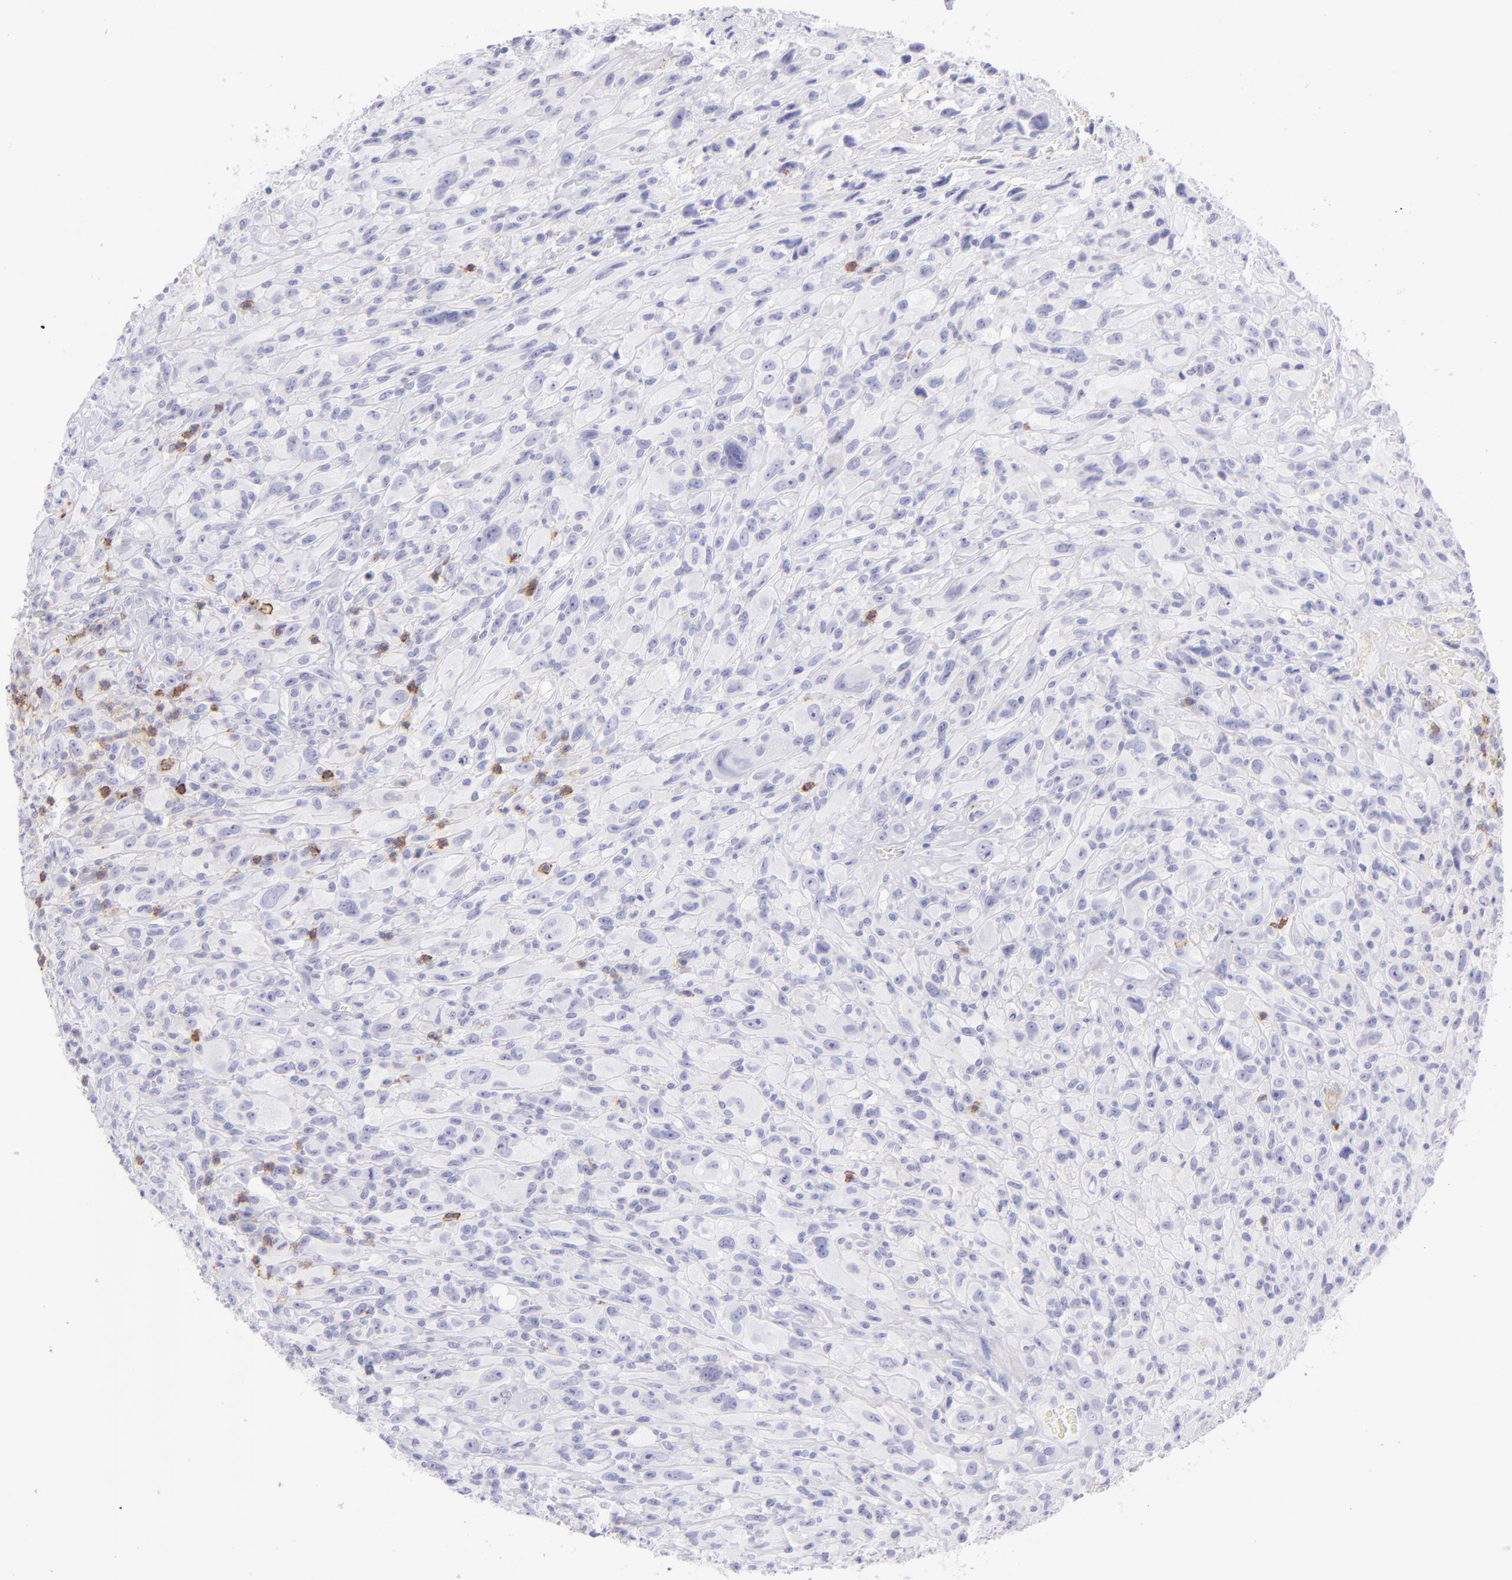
{"staining": {"intensity": "negative", "quantity": "none", "location": "none"}, "tissue": "glioma", "cell_type": "Tumor cells", "image_type": "cancer", "snomed": [{"axis": "morphology", "description": "Glioma, malignant, High grade"}, {"axis": "topography", "description": "Brain"}], "caption": "IHC histopathology image of human malignant glioma (high-grade) stained for a protein (brown), which displays no expression in tumor cells.", "gene": "CD69", "patient": {"sex": "male", "age": 48}}